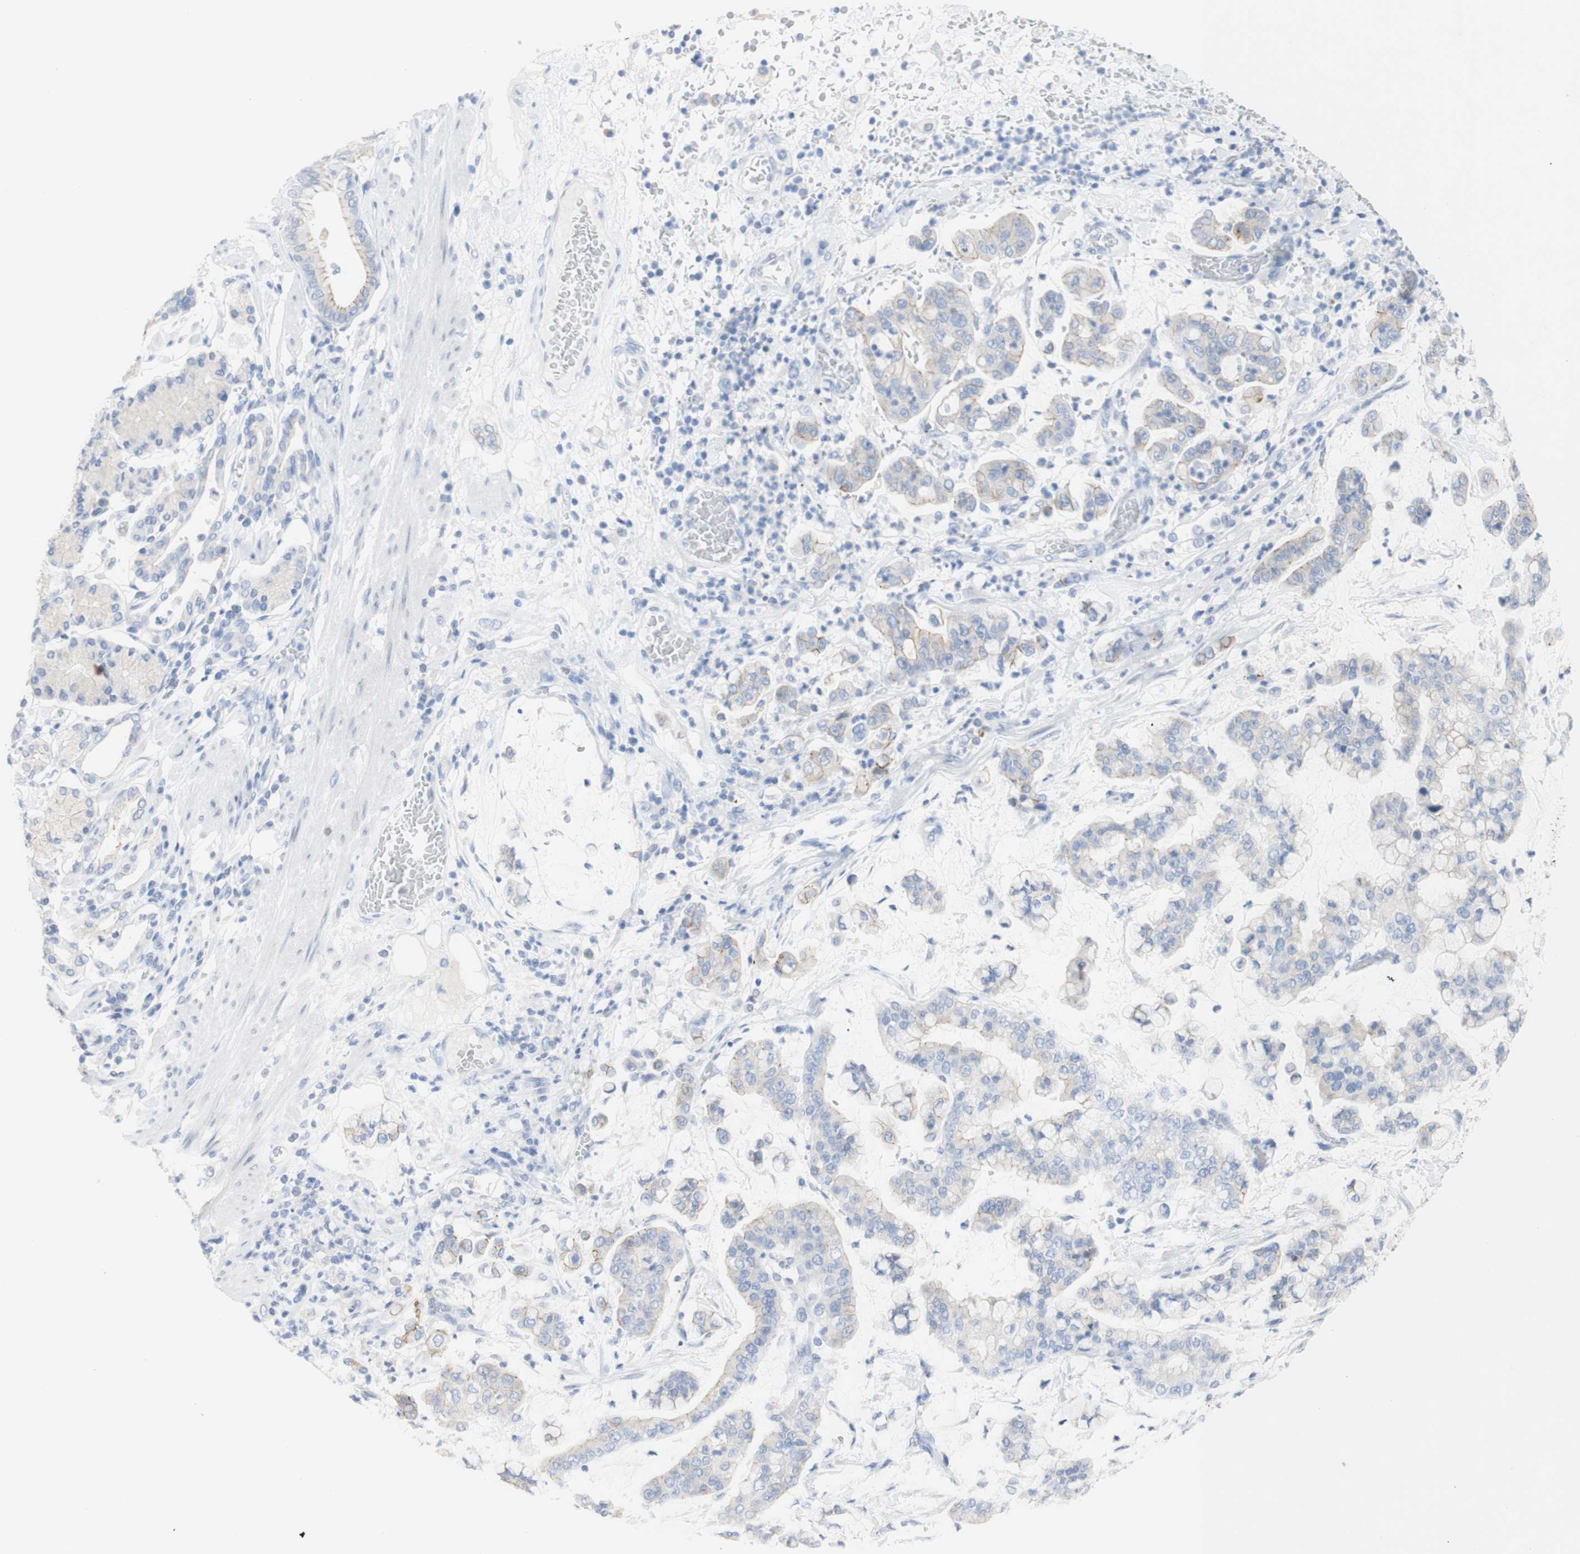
{"staining": {"intensity": "weak", "quantity": "25%-75%", "location": "cytoplasmic/membranous"}, "tissue": "stomach cancer", "cell_type": "Tumor cells", "image_type": "cancer", "snomed": [{"axis": "morphology", "description": "Normal tissue, NOS"}, {"axis": "morphology", "description": "Adenocarcinoma, NOS"}, {"axis": "topography", "description": "Stomach, upper"}, {"axis": "topography", "description": "Stomach"}], "caption": "An immunohistochemistry photomicrograph of neoplastic tissue is shown. Protein staining in brown shows weak cytoplasmic/membranous positivity in stomach cancer (adenocarcinoma) within tumor cells.", "gene": "DSC2", "patient": {"sex": "male", "age": 76}}